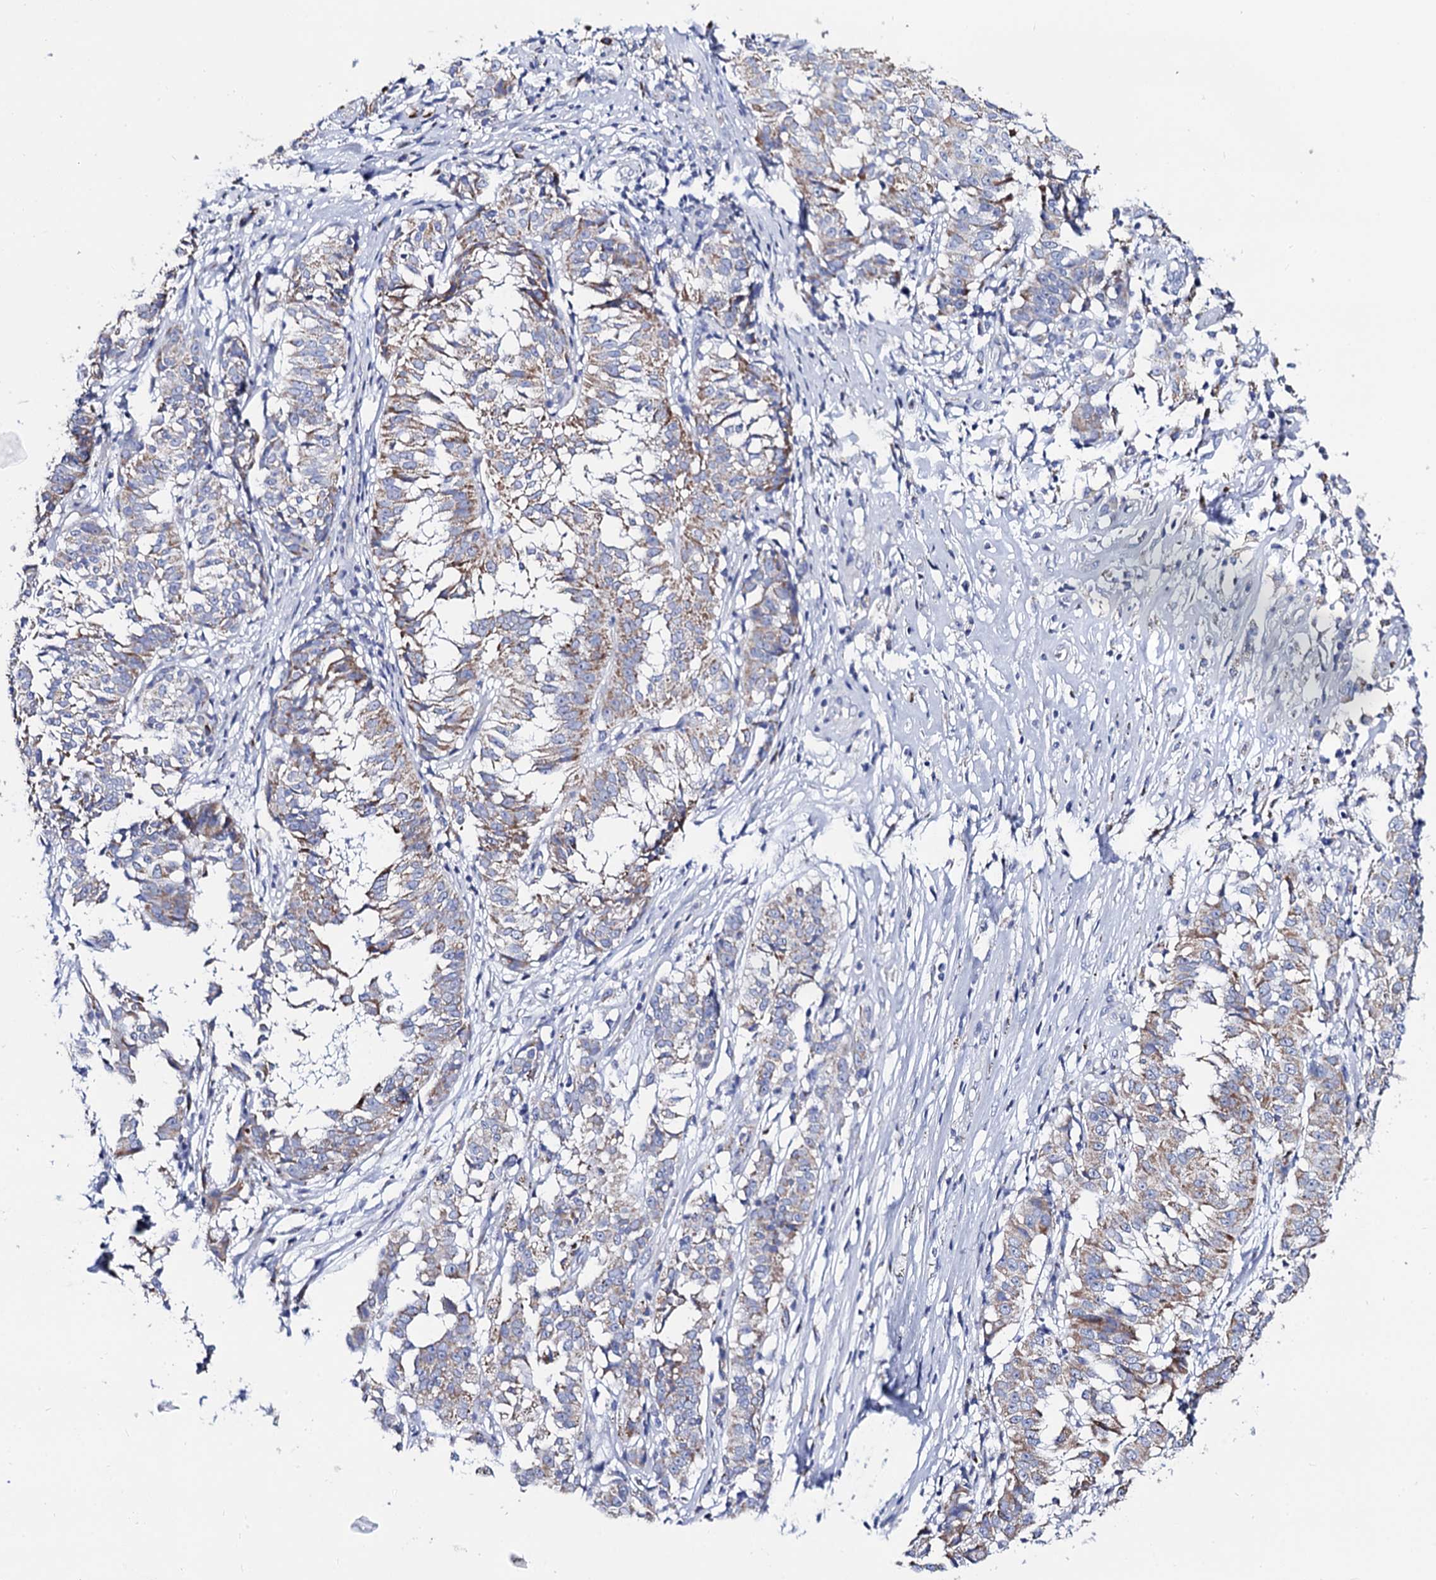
{"staining": {"intensity": "weak", "quantity": ">75%", "location": "cytoplasmic/membranous"}, "tissue": "melanoma", "cell_type": "Tumor cells", "image_type": "cancer", "snomed": [{"axis": "morphology", "description": "Malignant melanoma, NOS"}, {"axis": "topography", "description": "Skin"}], "caption": "Immunohistochemical staining of malignant melanoma demonstrates low levels of weak cytoplasmic/membranous positivity in about >75% of tumor cells.", "gene": "ACADSB", "patient": {"sex": "female", "age": 72}}